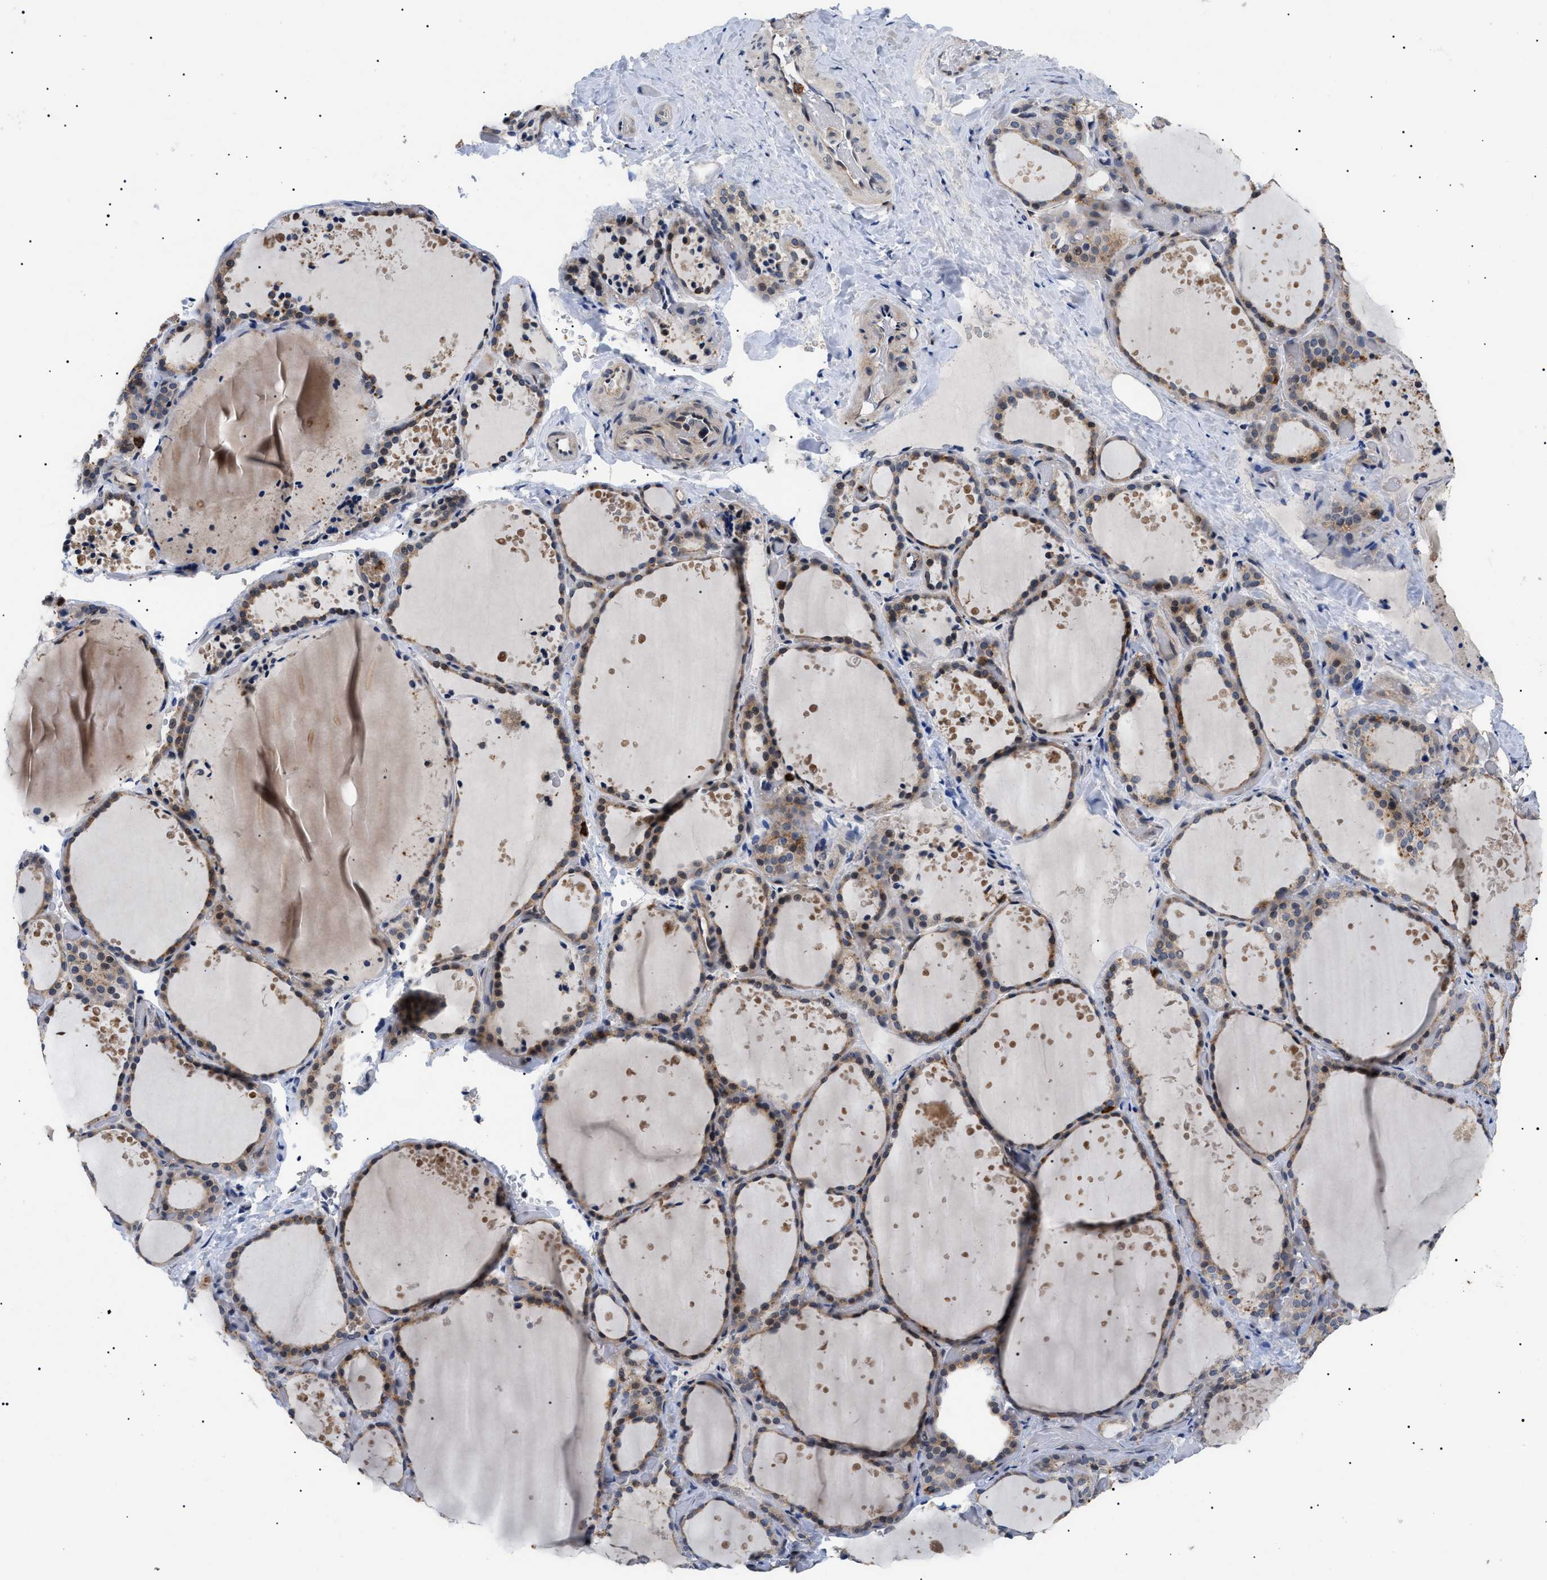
{"staining": {"intensity": "moderate", "quantity": ">75%", "location": "cytoplasmic/membranous"}, "tissue": "thyroid gland", "cell_type": "Glandular cells", "image_type": "normal", "snomed": [{"axis": "morphology", "description": "Normal tissue, NOS"}, {"axis": "topography", "description": "Thyroid gland"}], "caption": "High-magnification brightfield microscopy of normal thyroid gland stained with DAB (brown) and counterstained with hematoxylin (blue). glandular cells exhibit moderate cytoplasmic/membranous positivity is present in about>75% of cells.", "gene": "CD300A", "patient": {"sex": "female", "age": 44}}